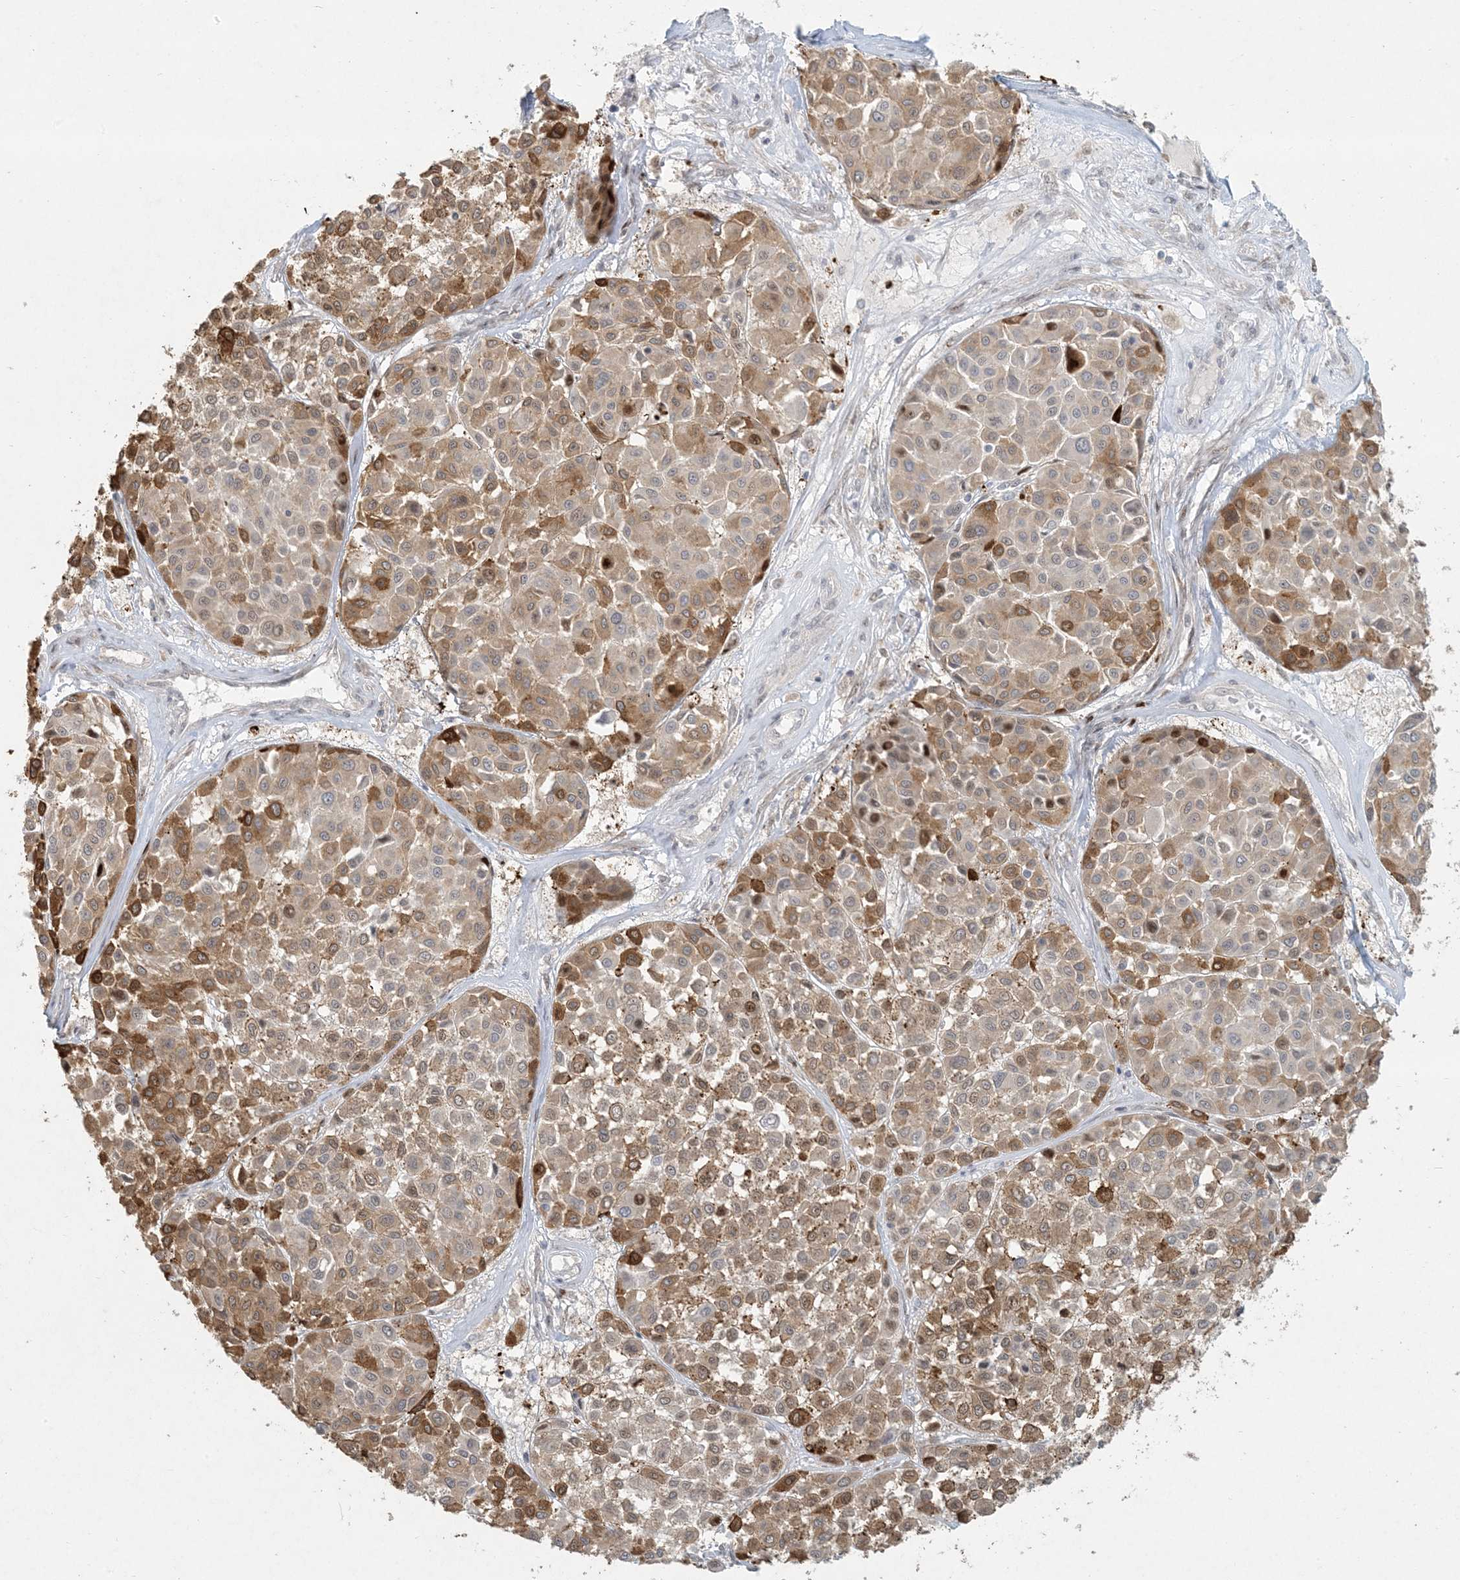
{"staining": {"intensity": "moderate", "quantity": ">75%", "location": "cytoplasmic/membranous"}, "tissue": "melanoma", "cell_type": "Tumor cells", "image_type": "cancer", "snomed": [{"axis": "morphology", "description": "Malignant melanoma, Metastatic site"}, {"axis": "topography", "description": "Soft tissue"}], "caption": "This micrograph displays IHC staining of melanoma, with medium moderate cytoplasmic/membranous expression in approximately >75% of tumor cells.", "gene": "BCORL1", "patient": {"sex": "male", "age": 41}}